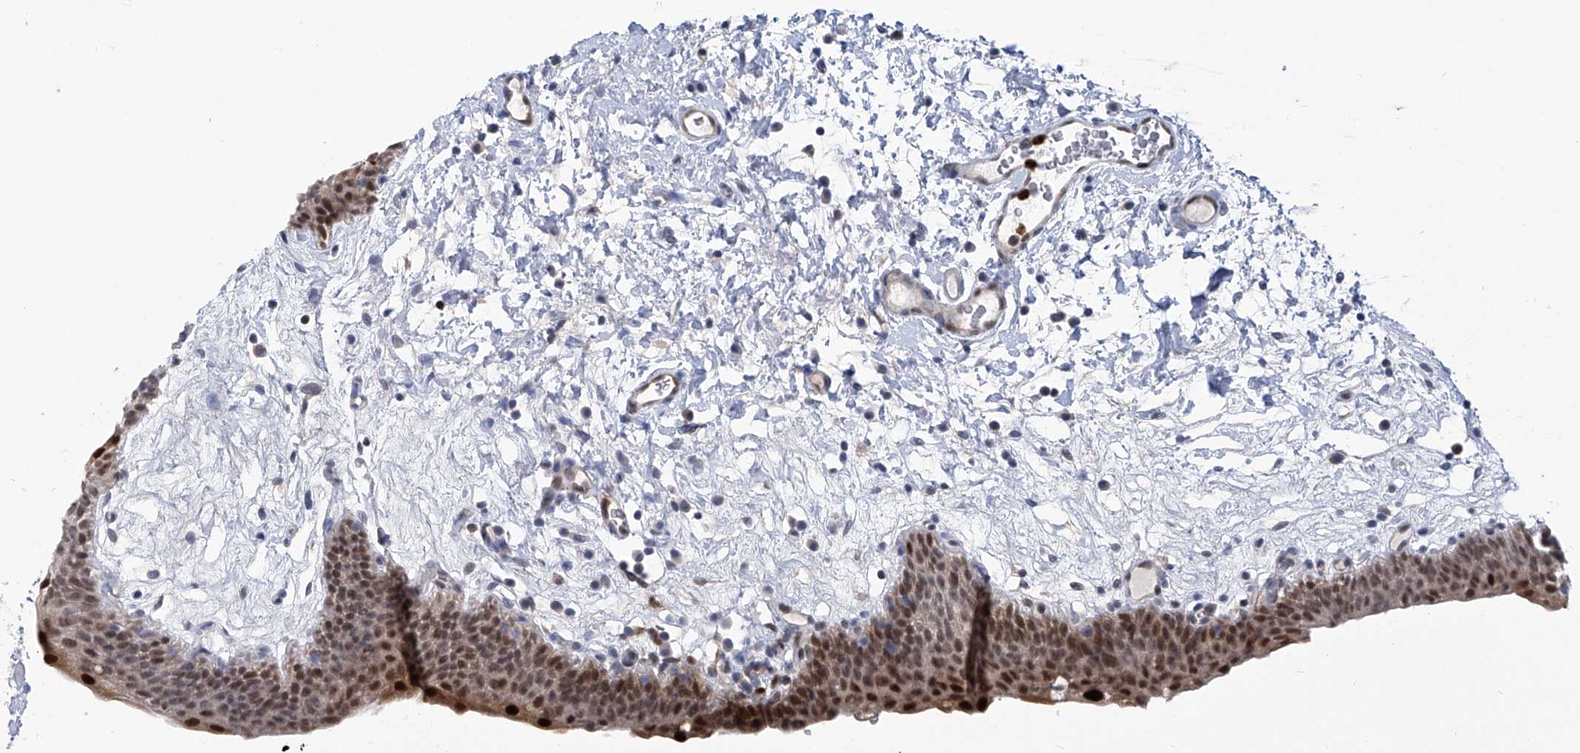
{"staining": {"intensity": "strong", "quantity": "25%-75%", "location": "nuclear"}, "tissue": "urinary bladder", "cell_type": "Urothelial cells", "image_type": "normal", "snomed": [{"axis": "morphology", "description": "Normal tissue, NOS"}, {"axis": "topography", "description": "Urinary bladder"}], "caption": "The histopathology image displays immunohistochemical staining of normal urinary bladder. There is strong nuclear expression is seen in about 25%-75% of urothelial cells.", "gene": "PHF20", "patient": {"sex": "male", "age": 83}}